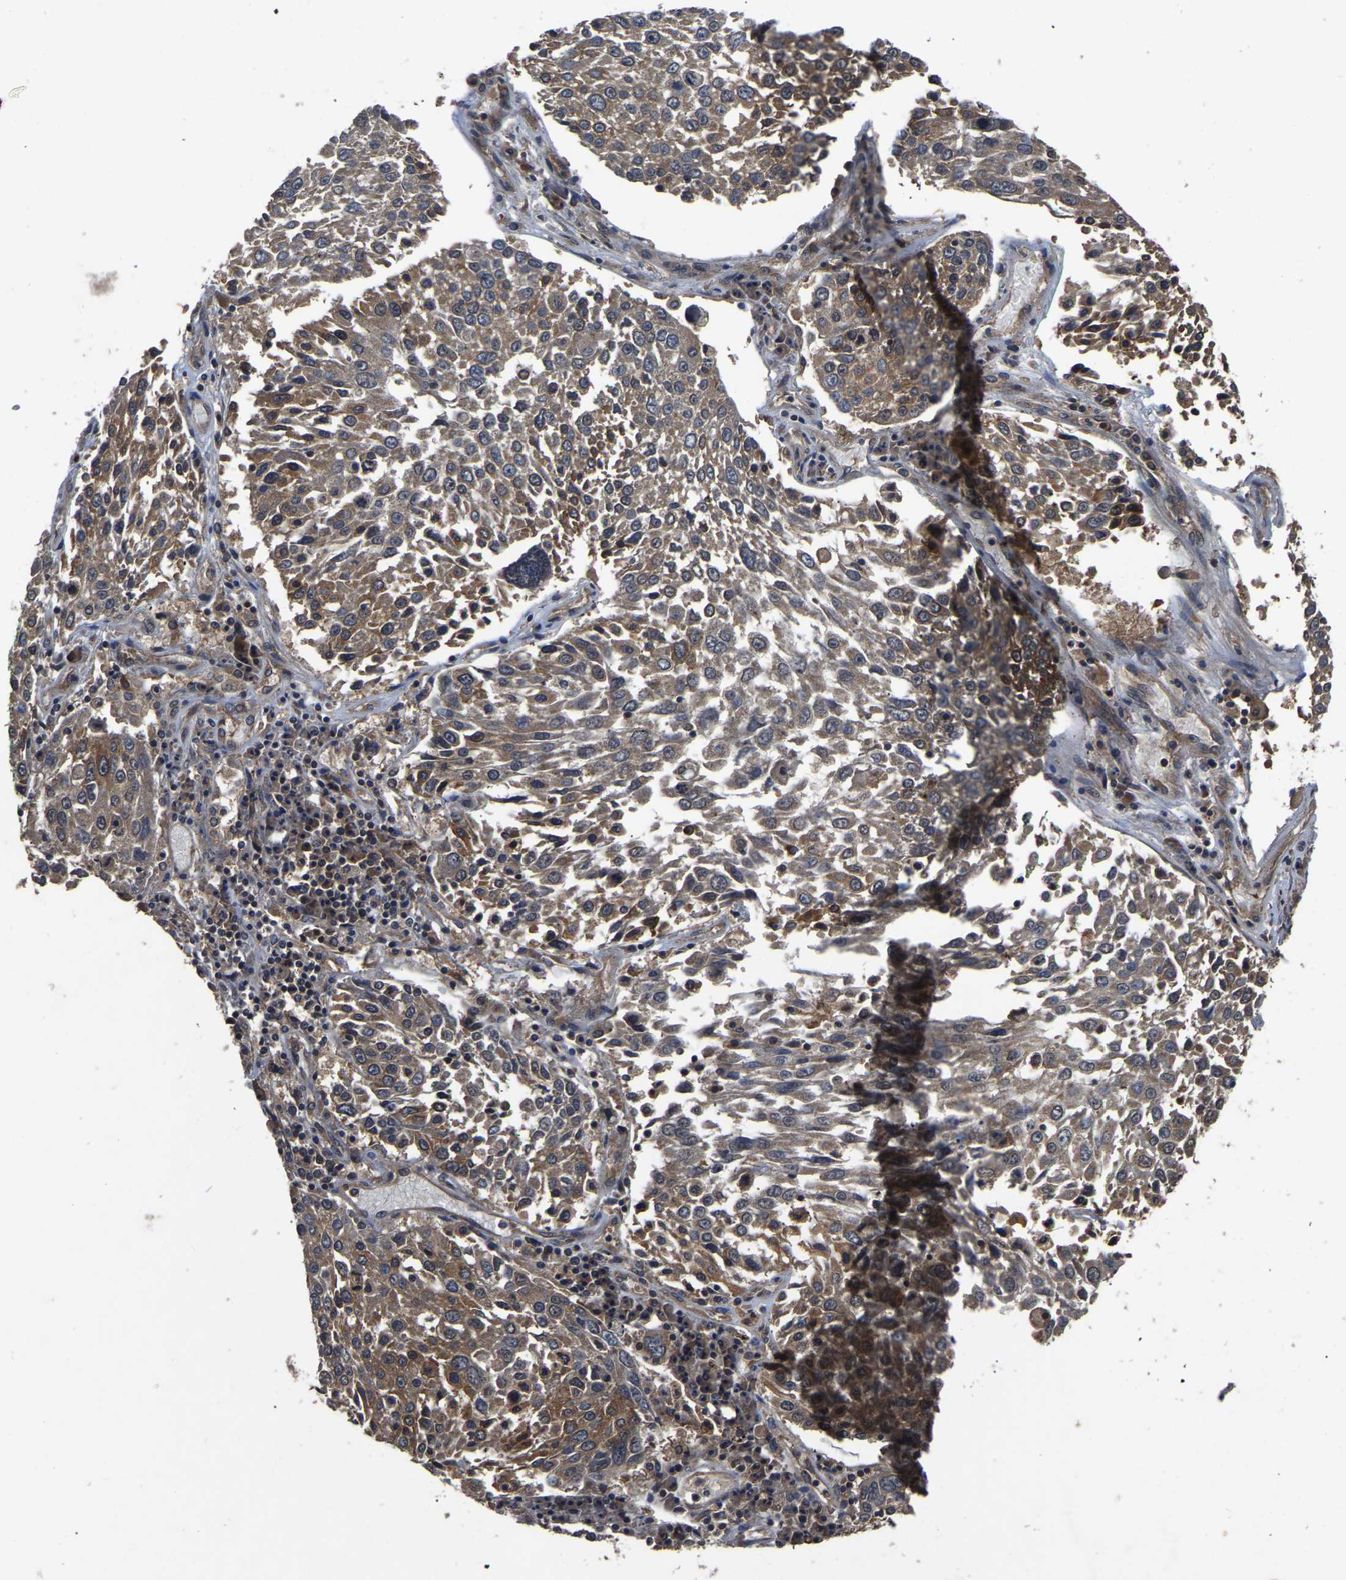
{"staining": {"intensity": "moderate", "quantity": ">75%", "location": "cytoplasmic/membranous"}, "tissue": "lung cancer", "cell_type": "Tumor cells", "image_type": "cancer", "snomed": [{"axis": "morphology", "description": "Squamous cell carcinoma, NOS"}, {"axis": "topography", "description": "Lung"}], "caption": "Protein analysis of squamous cell carcinoma (lung) tissue exhibits moderate cytoplasmic/membranous expression in about >75% of tumor cells.", "gene": "CRYZL1", "patient": {"sex": "male", "age": 65}}